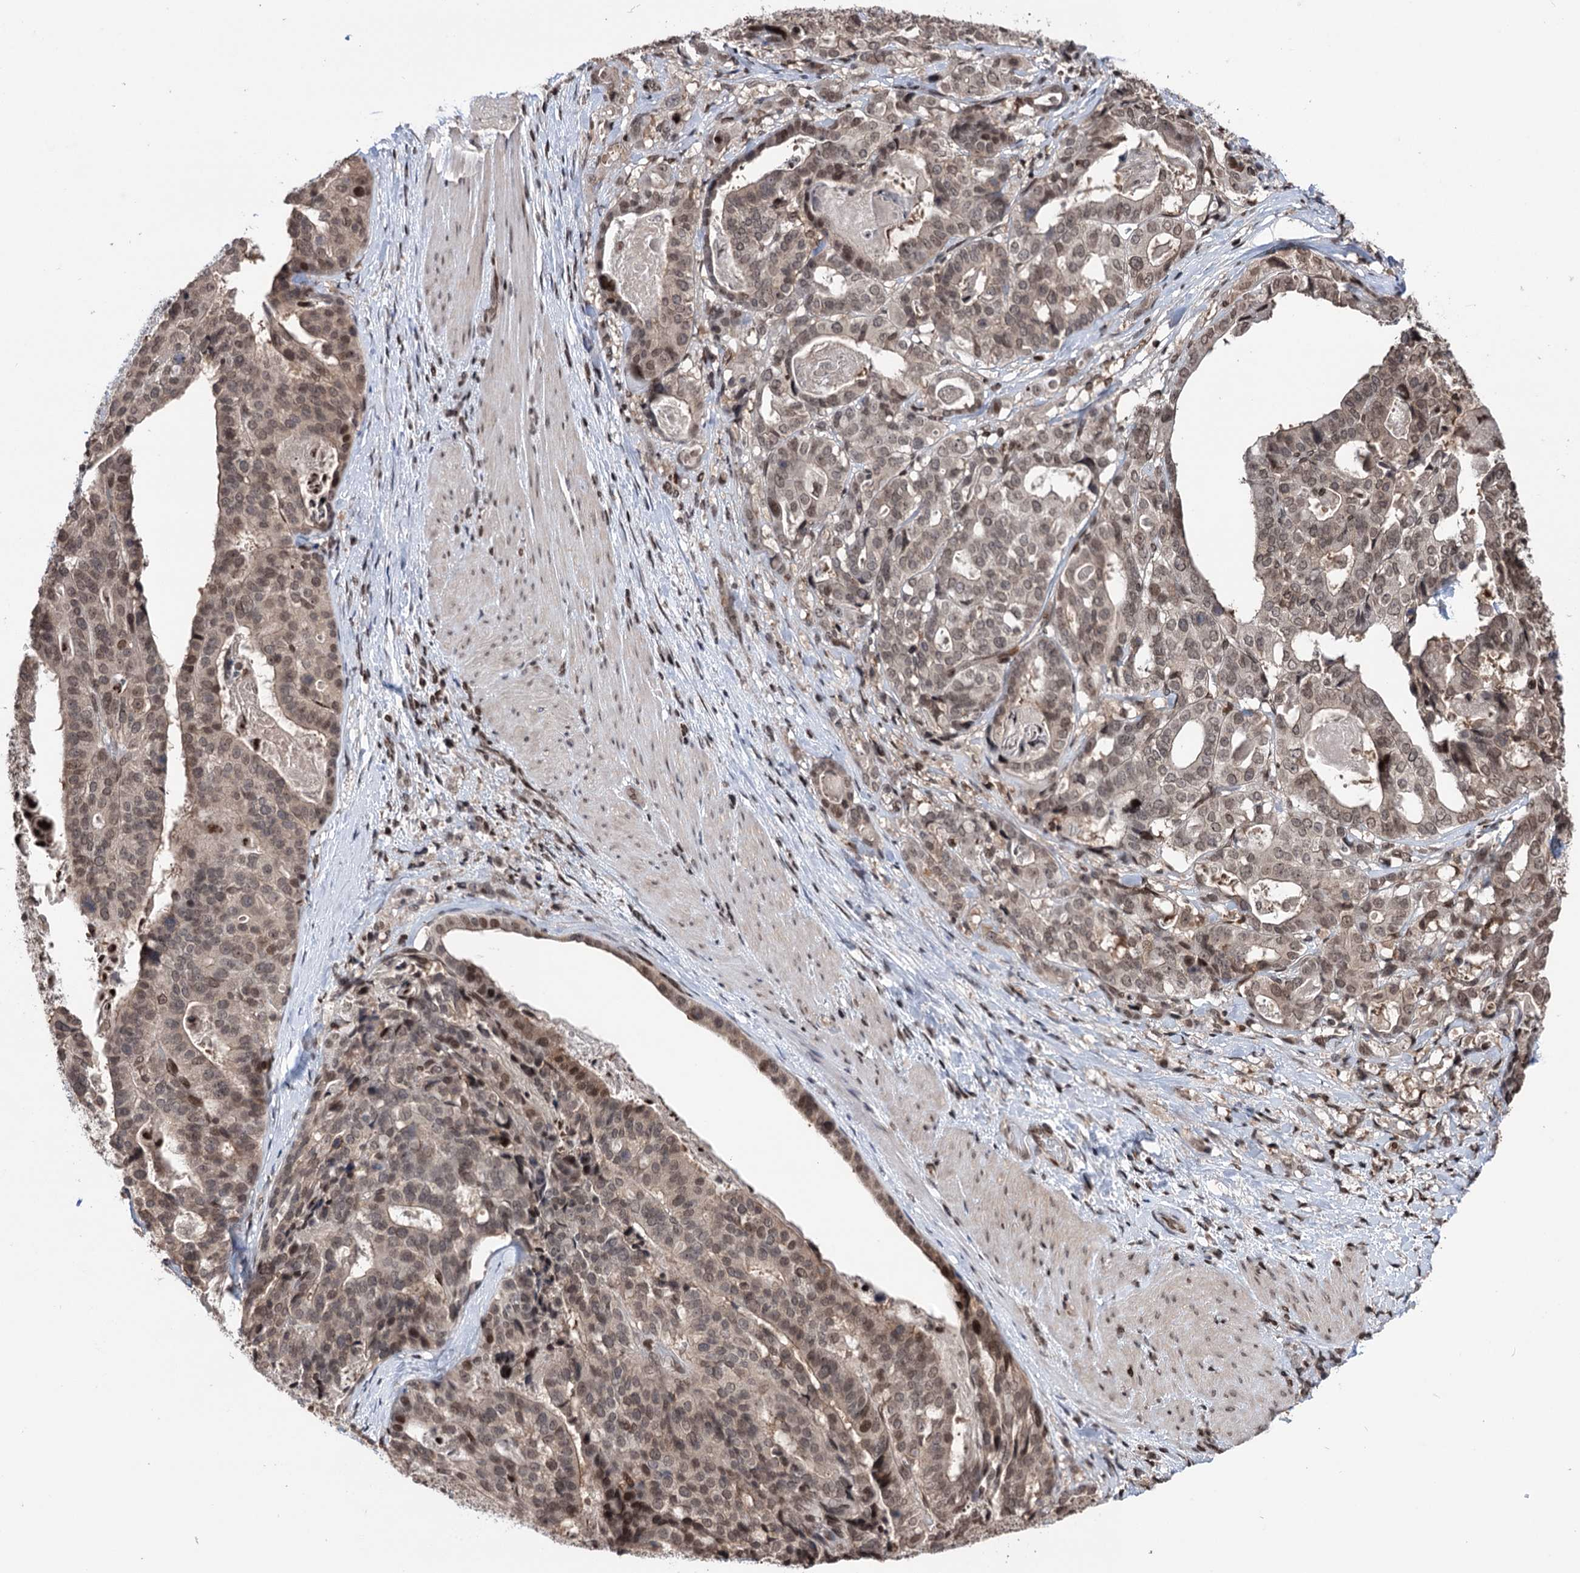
{"staining": {"intensity": "moderate", "quantity": "<25%", "location": "nuclear"}, "tissue": "stomach cancer", "cell_type": "Tumor cells", "image_type": "cancer", "snomed": [{"axis": "morphology", "description": "Adenocarcinoma, NOS"}, {"axis": "topography", "description": "Stomach"}], "caption": "Human stomach cancer (adenocarcinoma) stained for a protein (brown) exhibits moderate nuclear positive staining in approximately <25% of tumor cells.", "gene": "CCDC77", "patient": {"sex": "male", "age": 48}}